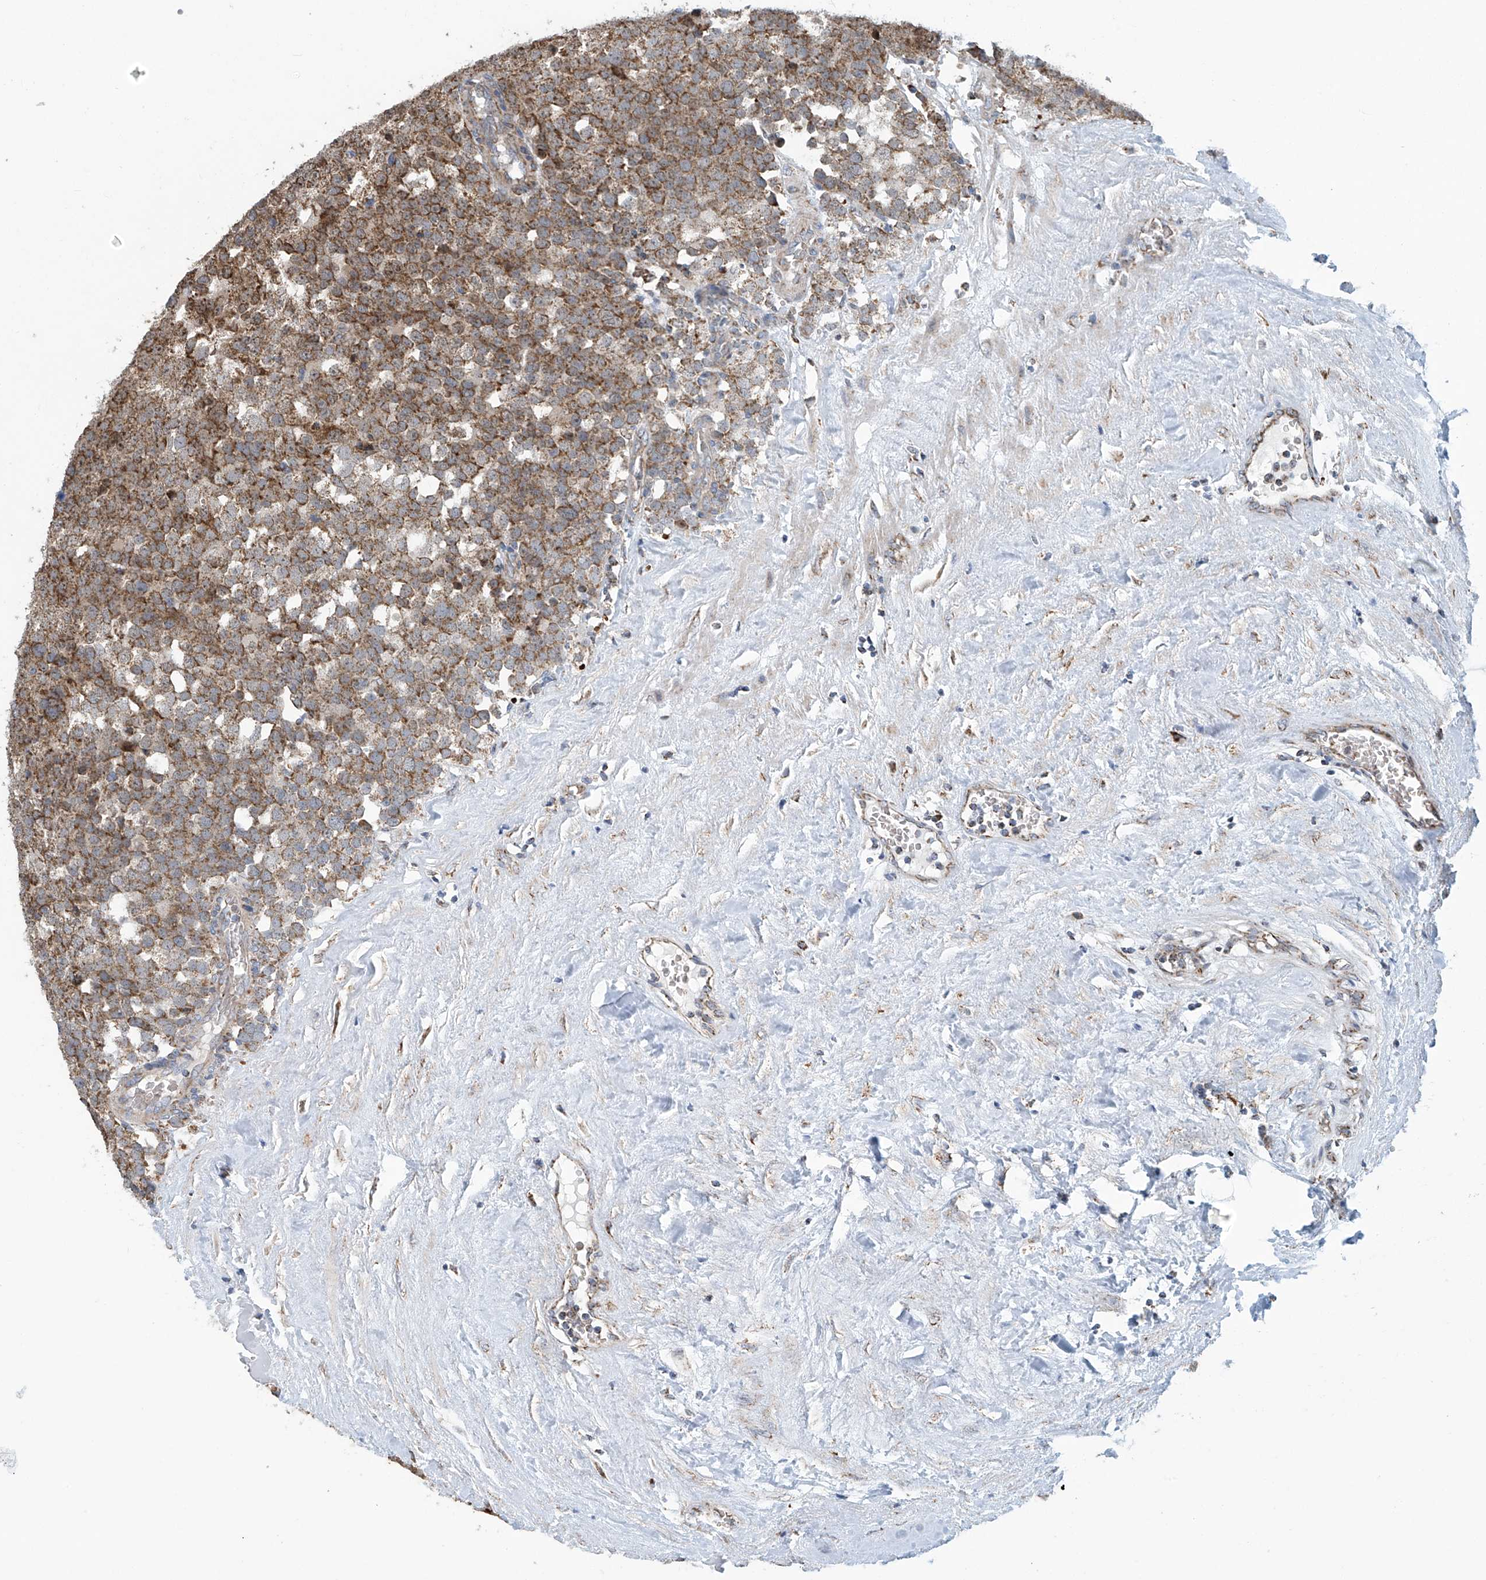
{"staining": {"intensity": "moderate", "quantity": ">75%", "location": "cytoplasmic/membranous"}, "tissue": "testis cancer", "cell_type": "Tumor cells", "image_type": "cancer", "snomed": [{"axis": "morphology", "description": "Seminoma, NOS"}, {"axis": "topography", "description": "Testis"}], "caption": "Protein expression analysis of seminoma (testis) demonstrates moderate cytoplasmic/membranous positivity in approximately >75% of tumor cells.", "gene": "COMMD1", "patient": {"sex": "male", "age": 71}}